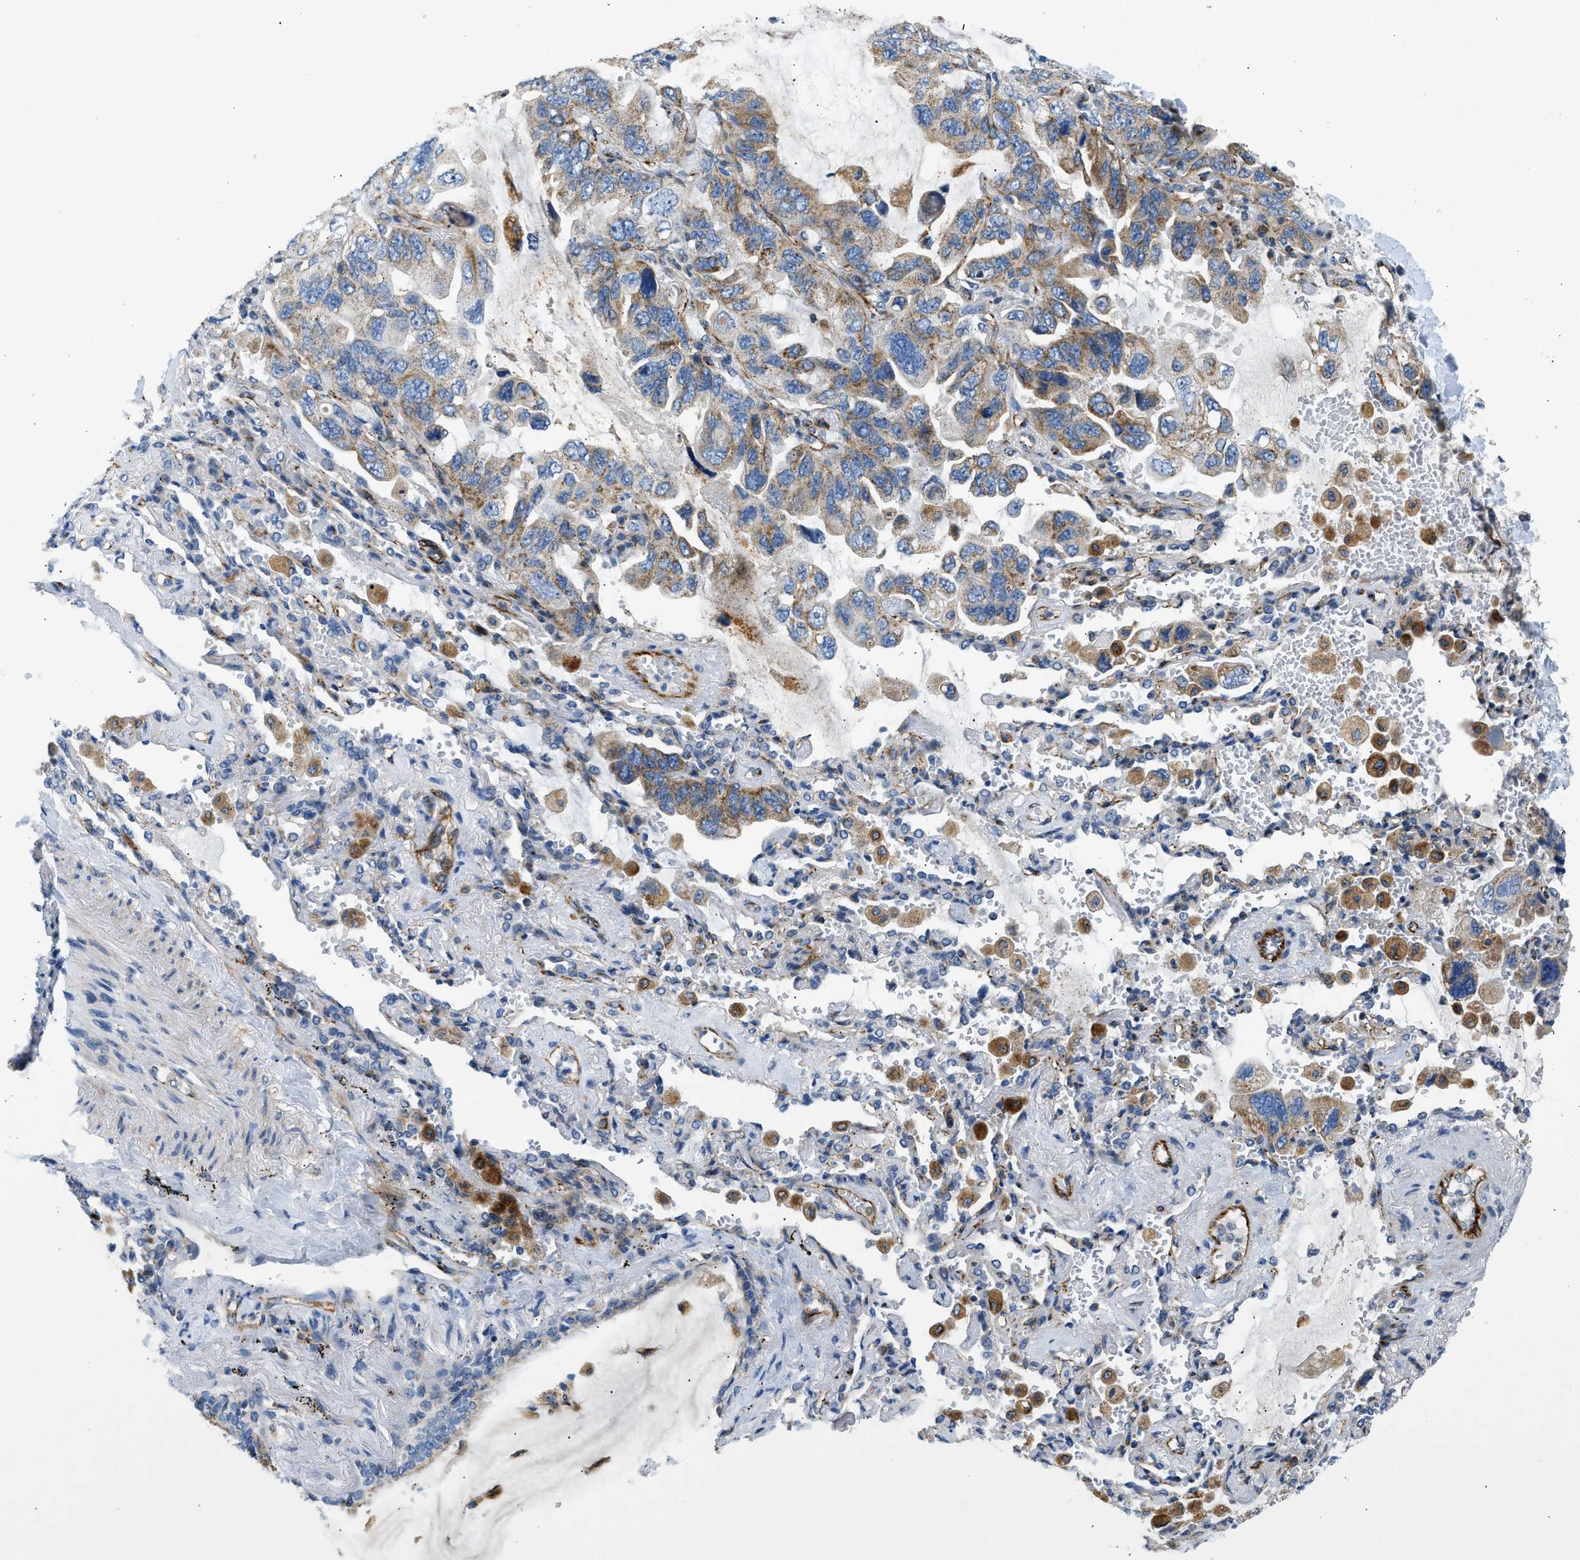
{"staining": {"intensity": "moderate", "quantity": "25%-75%", "location": "cytoplasmic/membranous"}, "tissue": "lung cancer", "cell_type": "Tumor cells", "image_type": "cancer", "snomed": [{"axis": "morphology", "description": "Squamous cell carcinoma, NOS"}, {"axis": "topography", "description": "Lung"}], "caption": "Human lung squamous cell carcinoma stained with a protein marker demonstrates moderate staining in tumor cells.", "gene": "ULK4", "patient": {"sex": "female", "age": 73}}